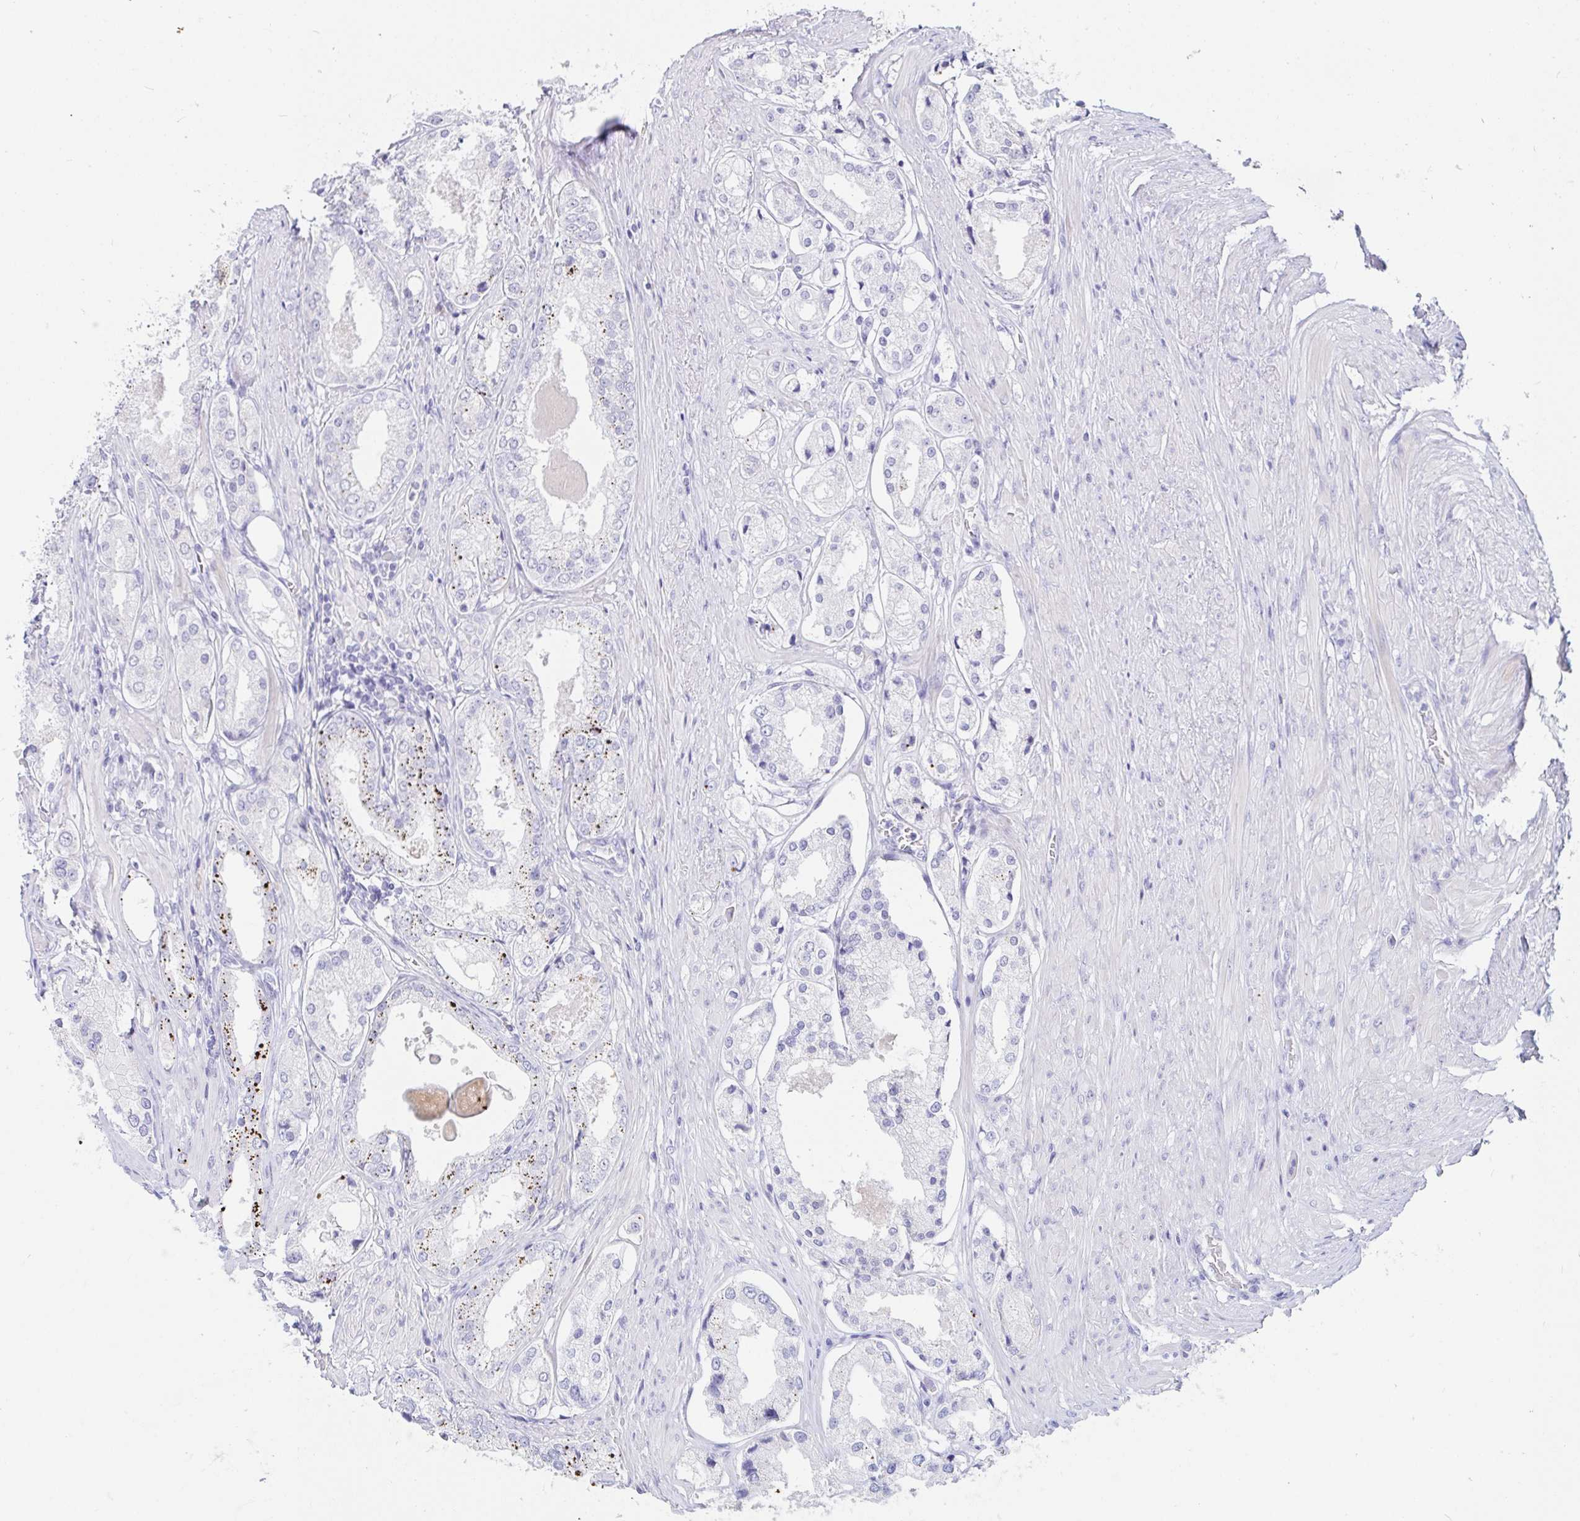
{"staining": {"intensity": "negative", "quantity": "none", "location": "none"}, "tissue": "prostate cancer", "cell_type": "Tumor cells", "image_type": "cancer", "snomed": [{"axis": "morphology", "description": "Adenocarcinoma, Low grade"}, {"axis": "topography", "description": "Prostate"}], "caption": "A histopathology image of prostate adenocarcinoma (low-grade) stained for a protein displays no brown staining in tumor cells.", "gene": "OR10K1", "patient": {"sex": "male", "age": 68}}